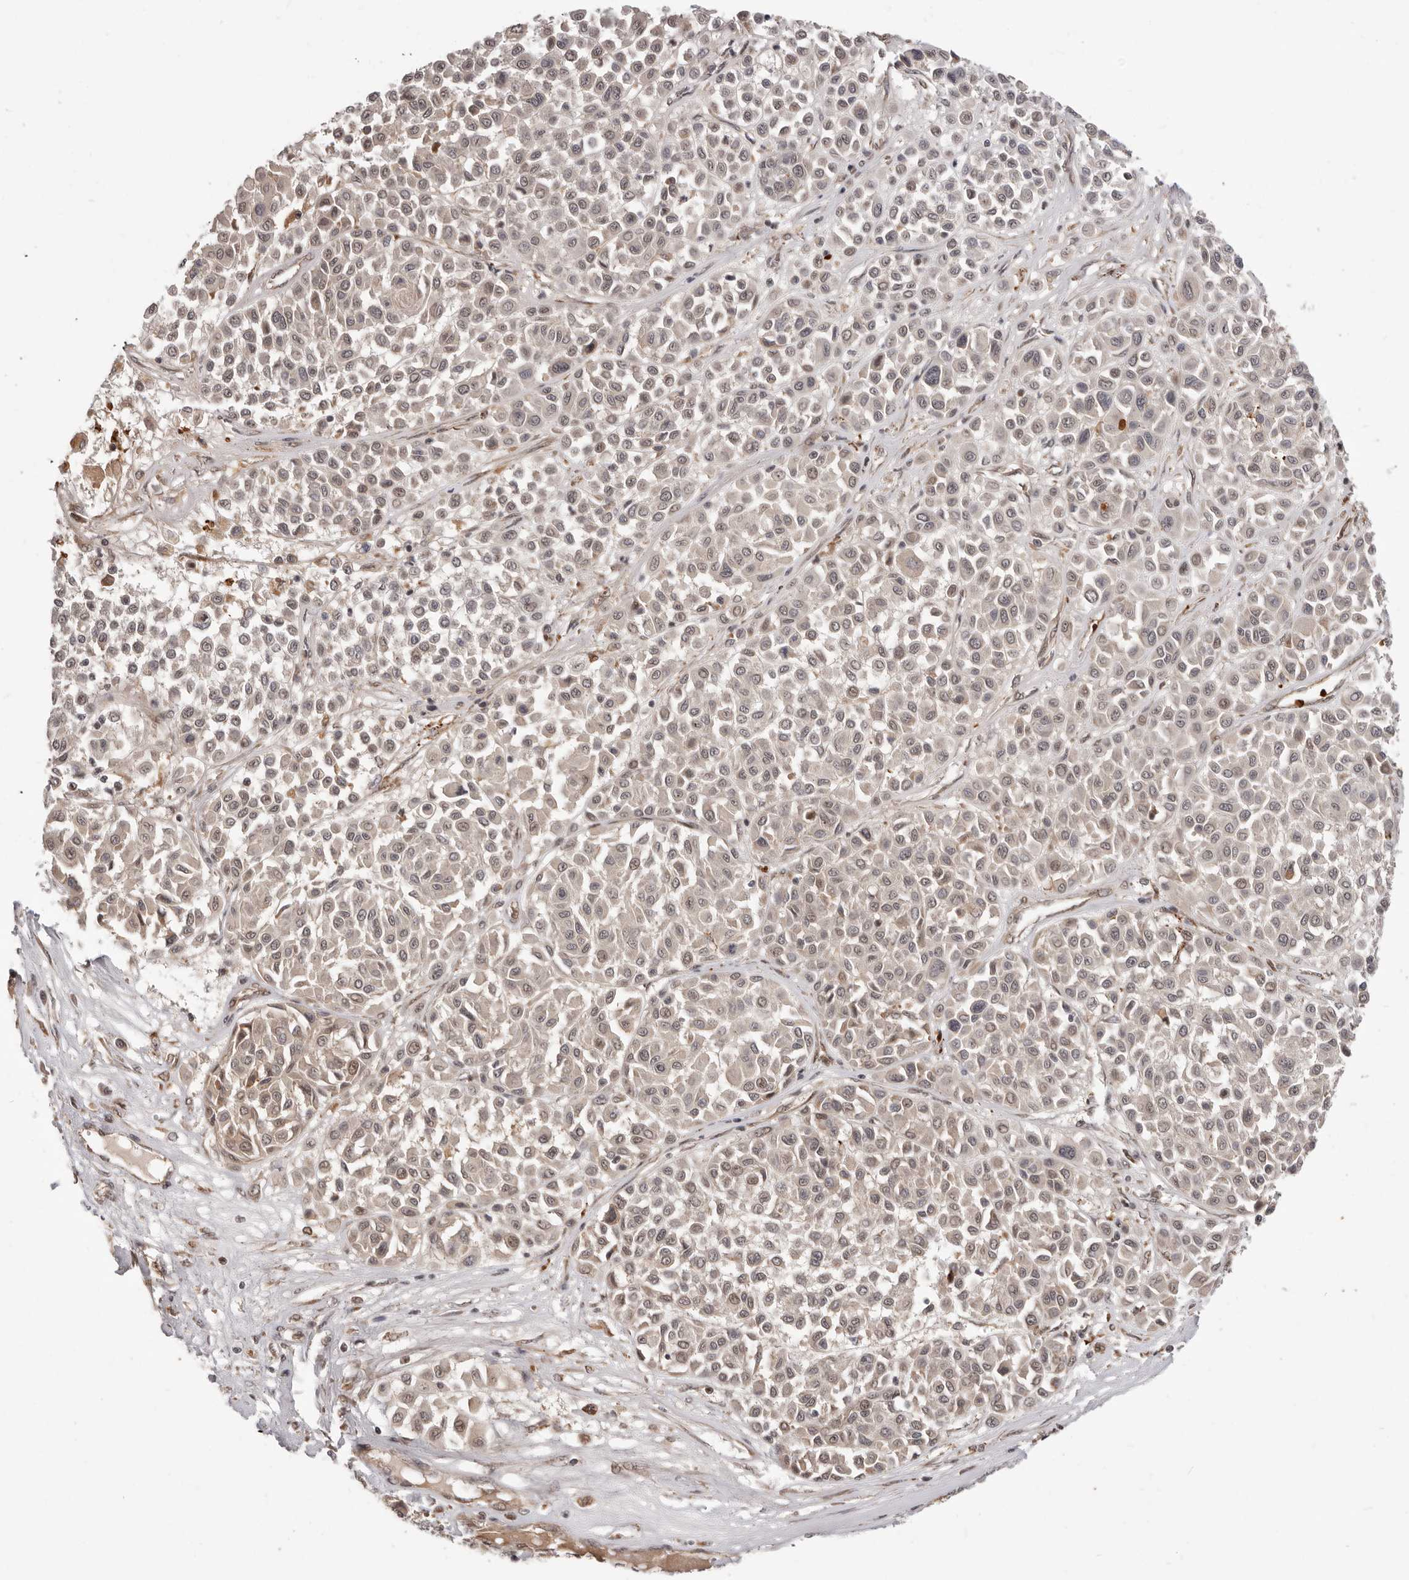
{"staining": {"intensity": "weak", "quantity": "<25%", "location": "nuclear"}, "tissue": "melanoma", "cell_type": "Tumor cells", "image_type": "cancer", "snomed": [{"axis": "morphology", "description": "Malignant melanoma, Metastatic site"}, {"axis": "topography", "description": "Soft tissue"}], "caption": "A photomicrograph of human melanoma is negative for staining in tumor cells. The staining was performed using DAB to visualize the protein expression in brown, while the nuclei were stained in blue with hematoxylin (Magnification: 20x).", "gene": "NCOA3", "patient": {"sex": "male", "age": 41}}